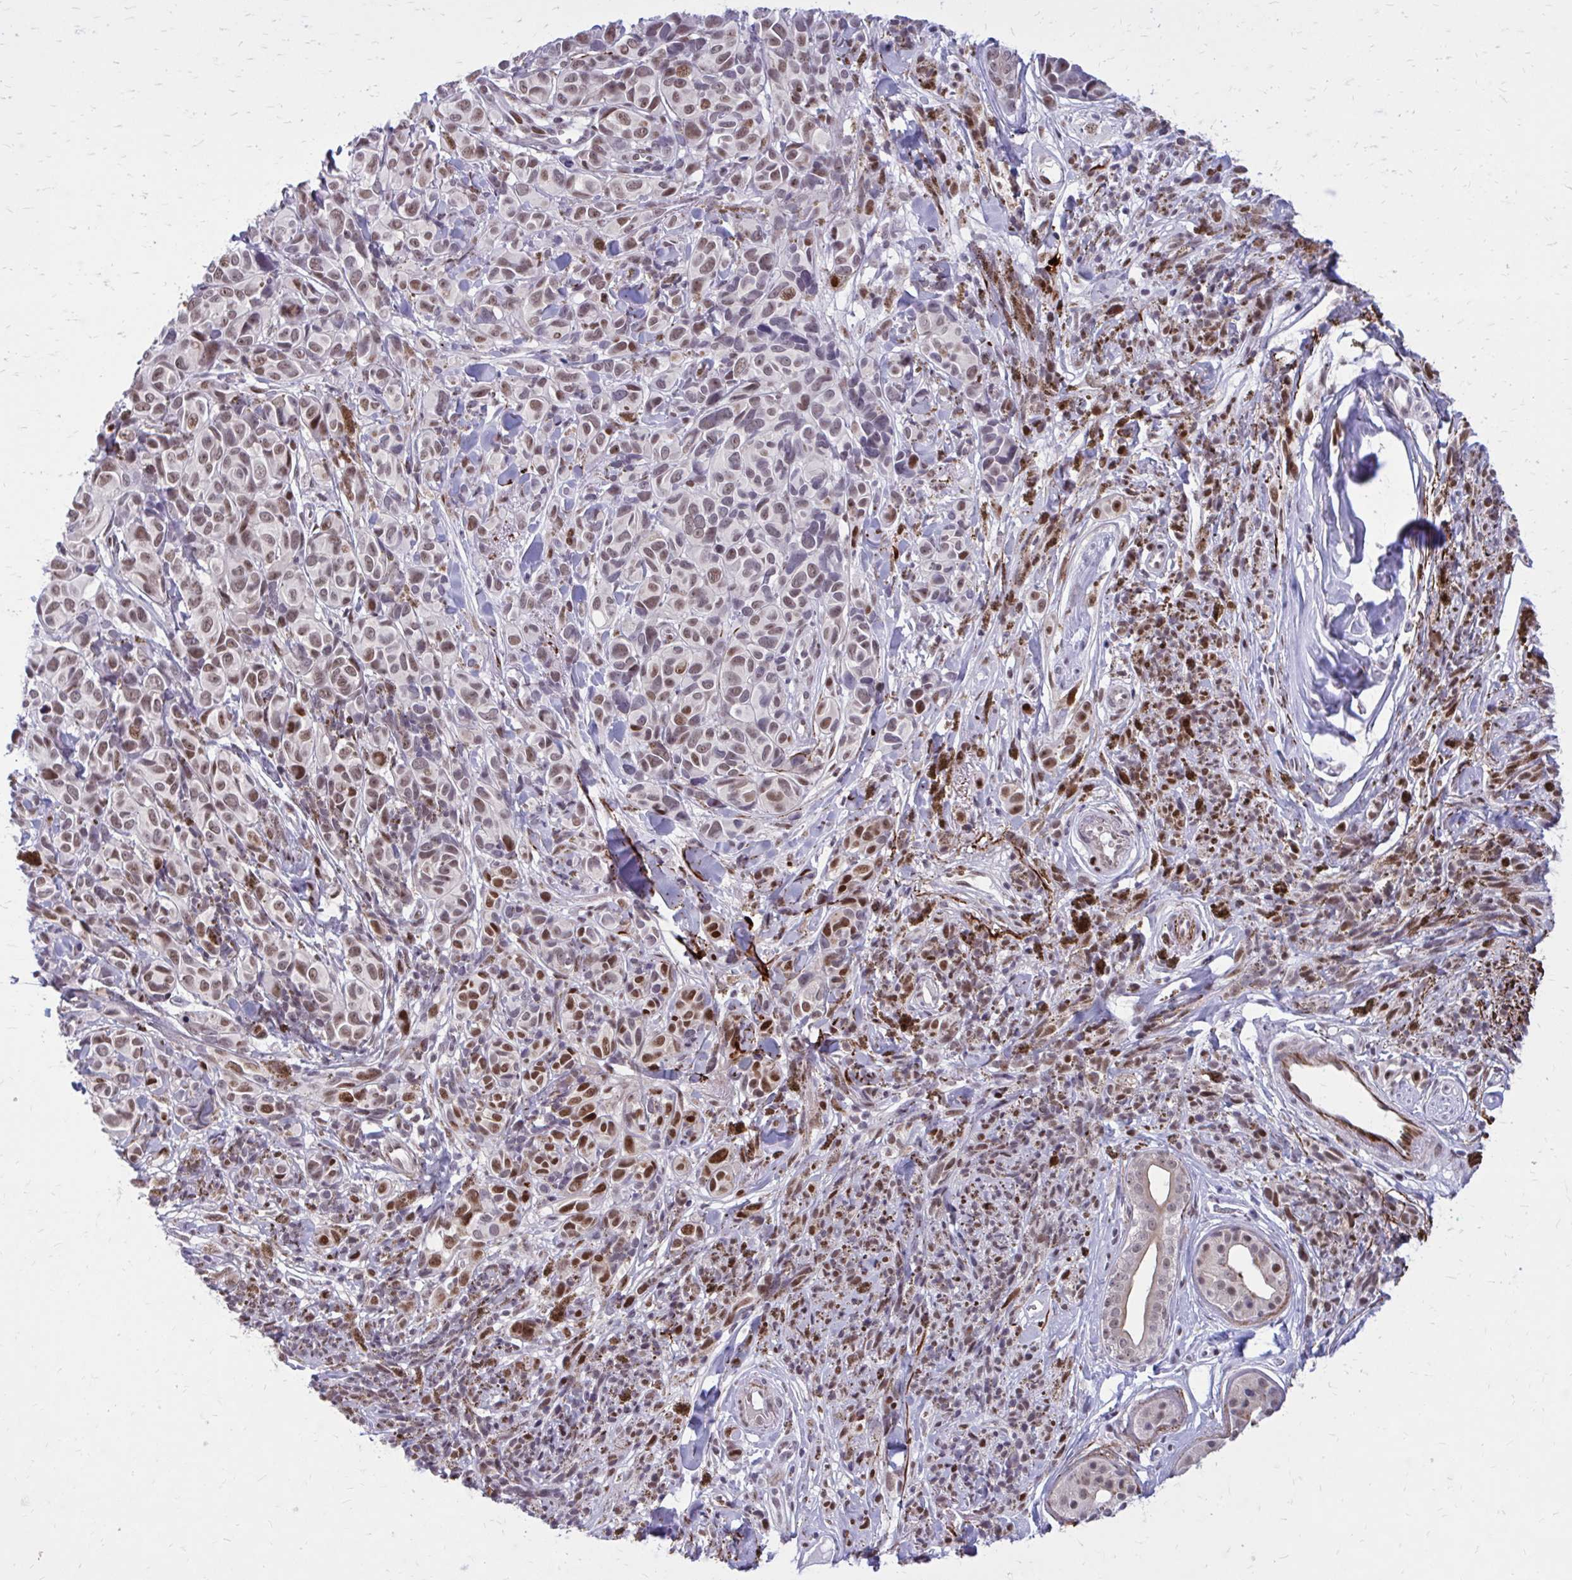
{"staining": {"intensity": "moderate", "quantity": ">75%", "location": "nuclear"}, "tissue": "melanoma", "cell_type": "Tumor cells", "image_type": "cancer", "snomed": [{"axis": "morphology", "description": "Malignant melanoma, NOS"}, {"axis": "topography", "description": "Skin"}], "caption": "Moderate nuclear staining for a protein is identified in about >75% of tumor cells of malignant melanoma using IHC.", "gene": "PSME4", "patient": {"sex": "male", "age": 85}}